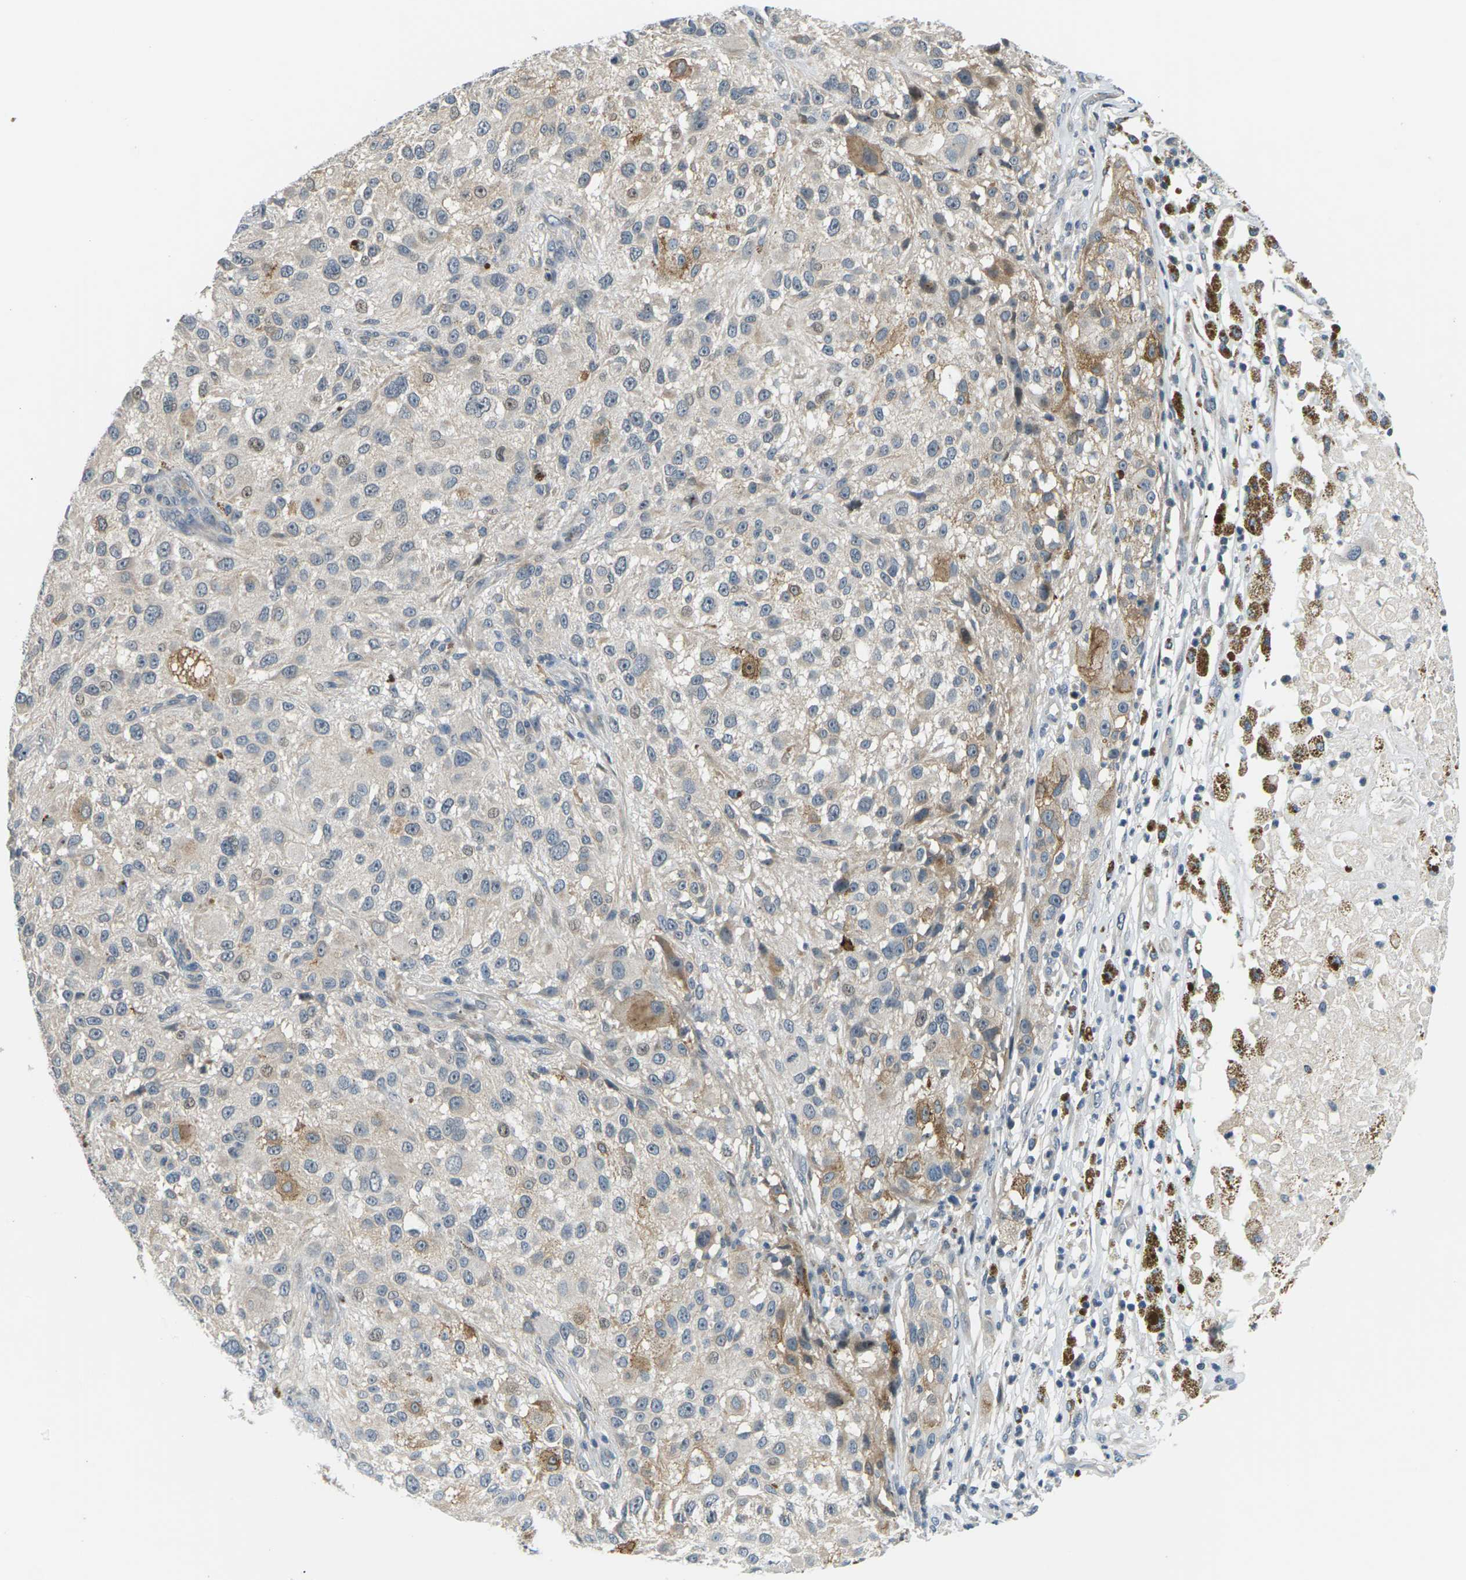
{"staining": {"intensity": "moderate", "quantity": "<25%", "location": "cytoplasmic/membranous"}, "tissue": "melanoma", "cell_type": "Tumor cells", "image_type": "cancer", "snomed": [{"axis": "morphology", "description": "Necrosis, NOS"}, {"axis": "morphology", "description": "Malignant melanoma, NOS"}, {"axis": "topography", "description": "Skin"}], "caption": "IHC histopathology image of neoplastic tissue: melanoma stained using immunohistochemistry (IHC) displays low levels of moderate protein expression localized specifically in the cytoplasmic/membranous of tumor cells, appearing as a cytoplasmic/membranous brown color.", "gene": "SLC13A3", "patient": {"sex": "female", "age": 87}}